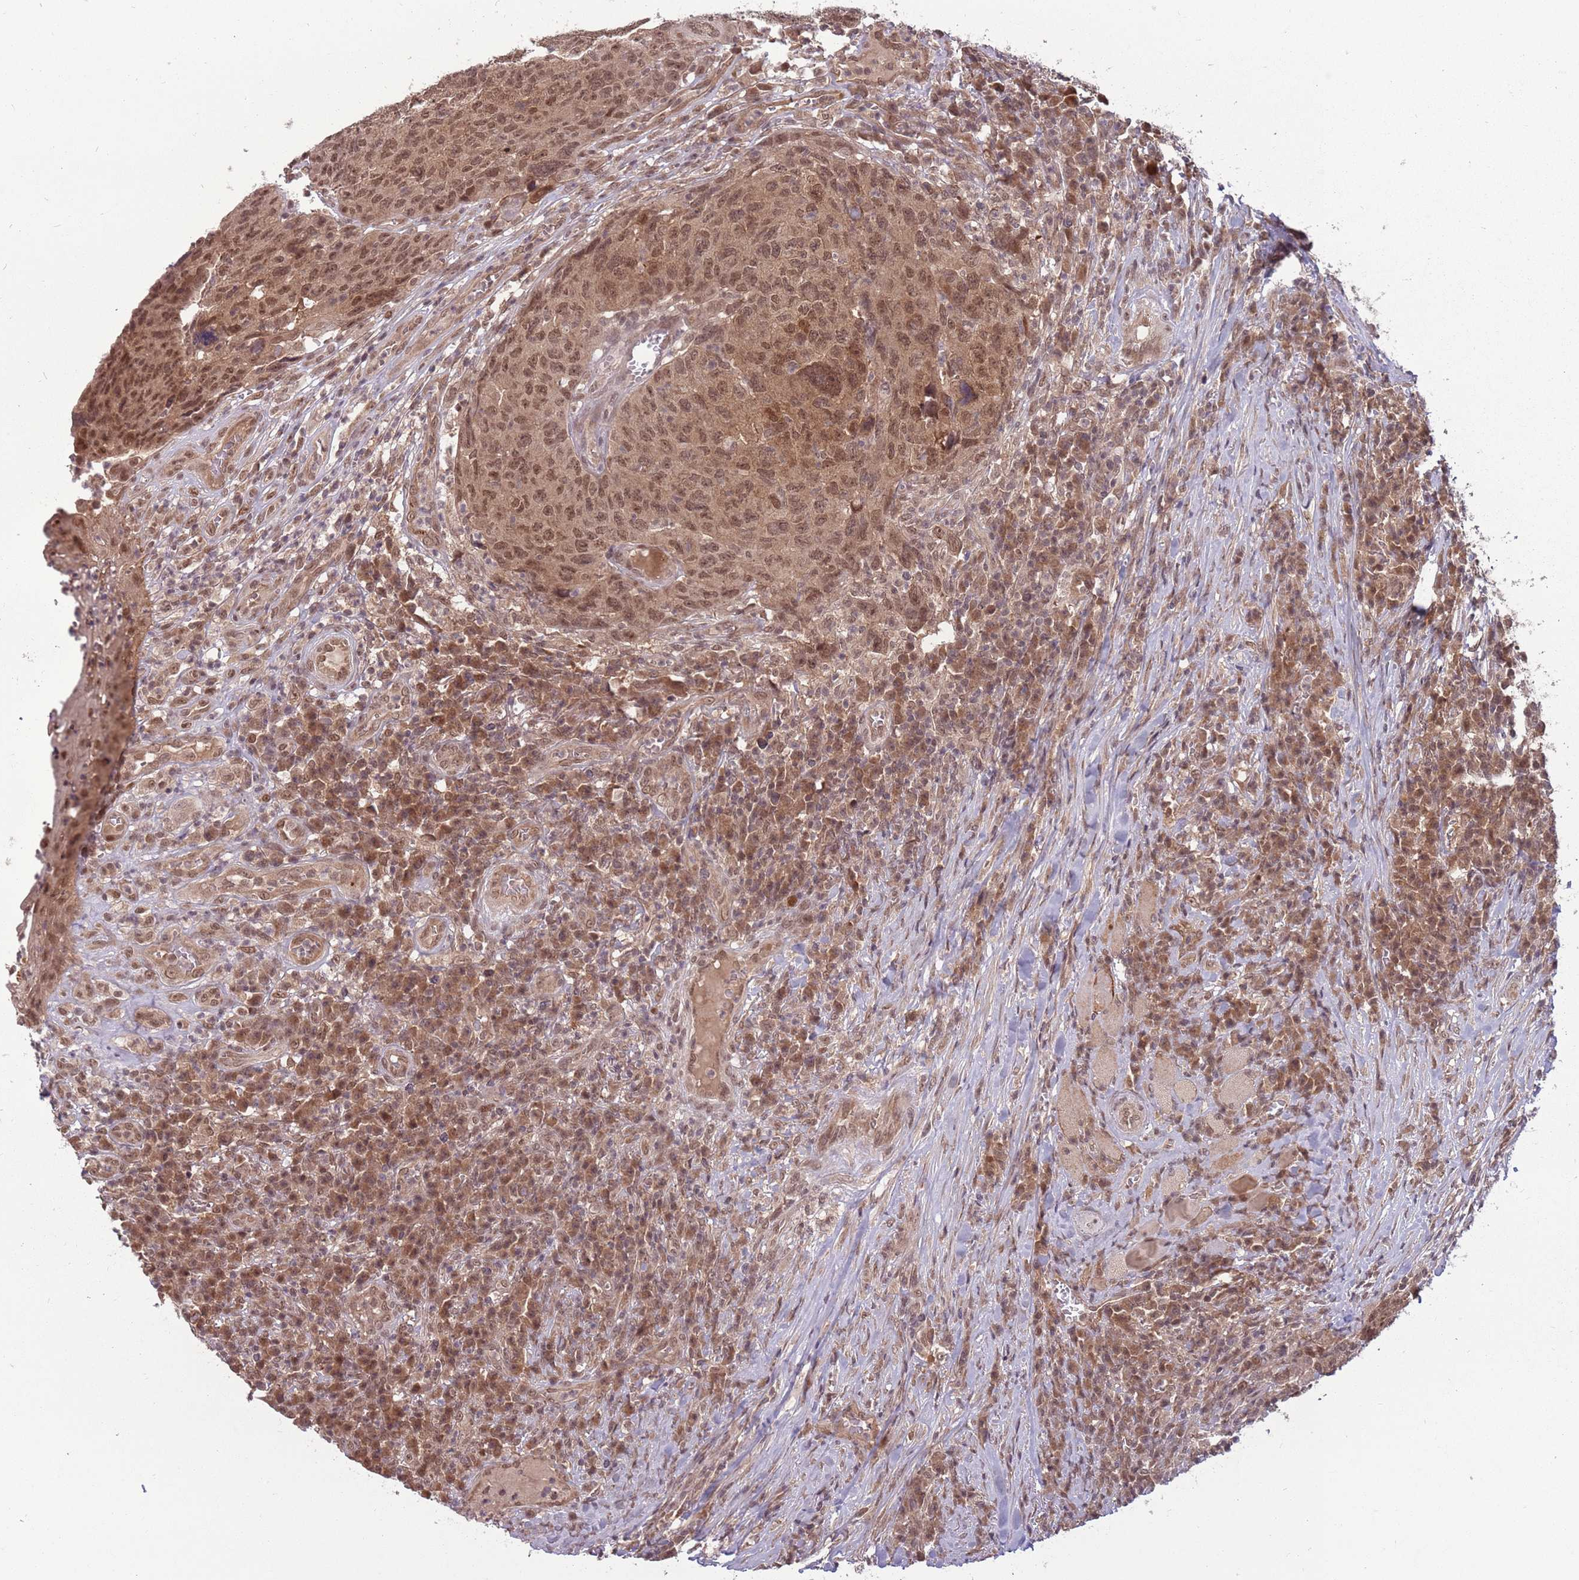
{"staining": {"intensity": "weak", "quantity": ">75%", "location": "cytoplasmic/membranous,nuclear"}, "tissue": "head and neck cancer", "cell_type": "Tumor cells", "image_type": "cancer", "snomed": [{"axis": "morphology", "description": "Squamous cell carcinoma, NOS"}, {"axis": "topography", "description": "Head-Neck"}], "caption": "A micrograph of human squamous cell carcinoma (head and neck) stained for a protein exhibits weak cytoplasmic/membranous and nuclear brown staining in tumor cells.", "gene": "ADAMTS3", "patient": {"sex": "male", "age": 66}}